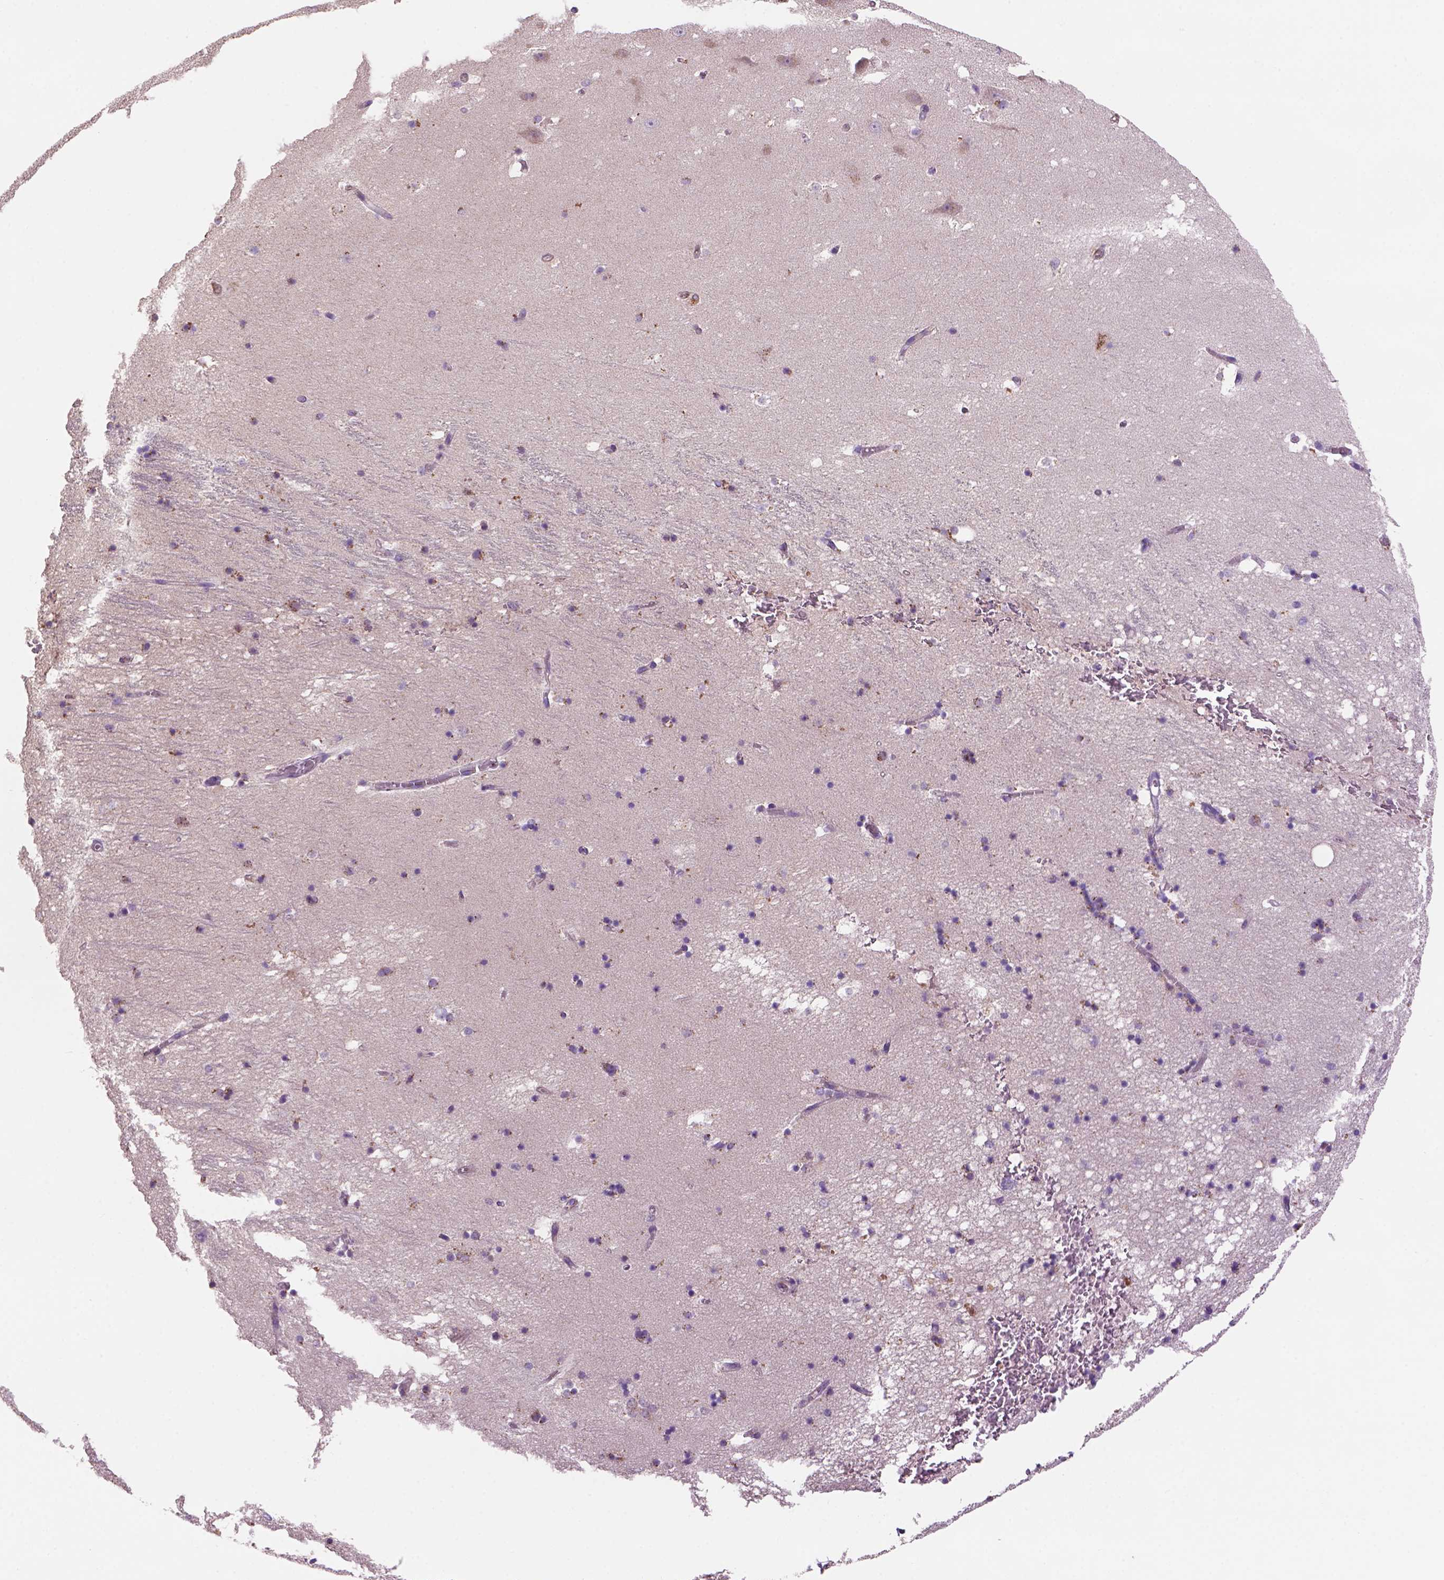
{"staining": {"intensity": "weak", "quantity": "<25%", "location": "cytoplasmic/membranous"}, "tissue": "hippocampus", "cell_type": "Glial cells", "image_type": "normal", "snomed": [{"axis": "morphology", "description": "Normal tissue, NOS"}, {"axis": "topography", "description": "Hippocampus"}], "caption": "Immunohistochemistry (IHC) of unremarkable hippocampus demonstrates no positivity in glial cells.", "gene": "WARS2", "patient": {"sex": "male", "age": 58}}